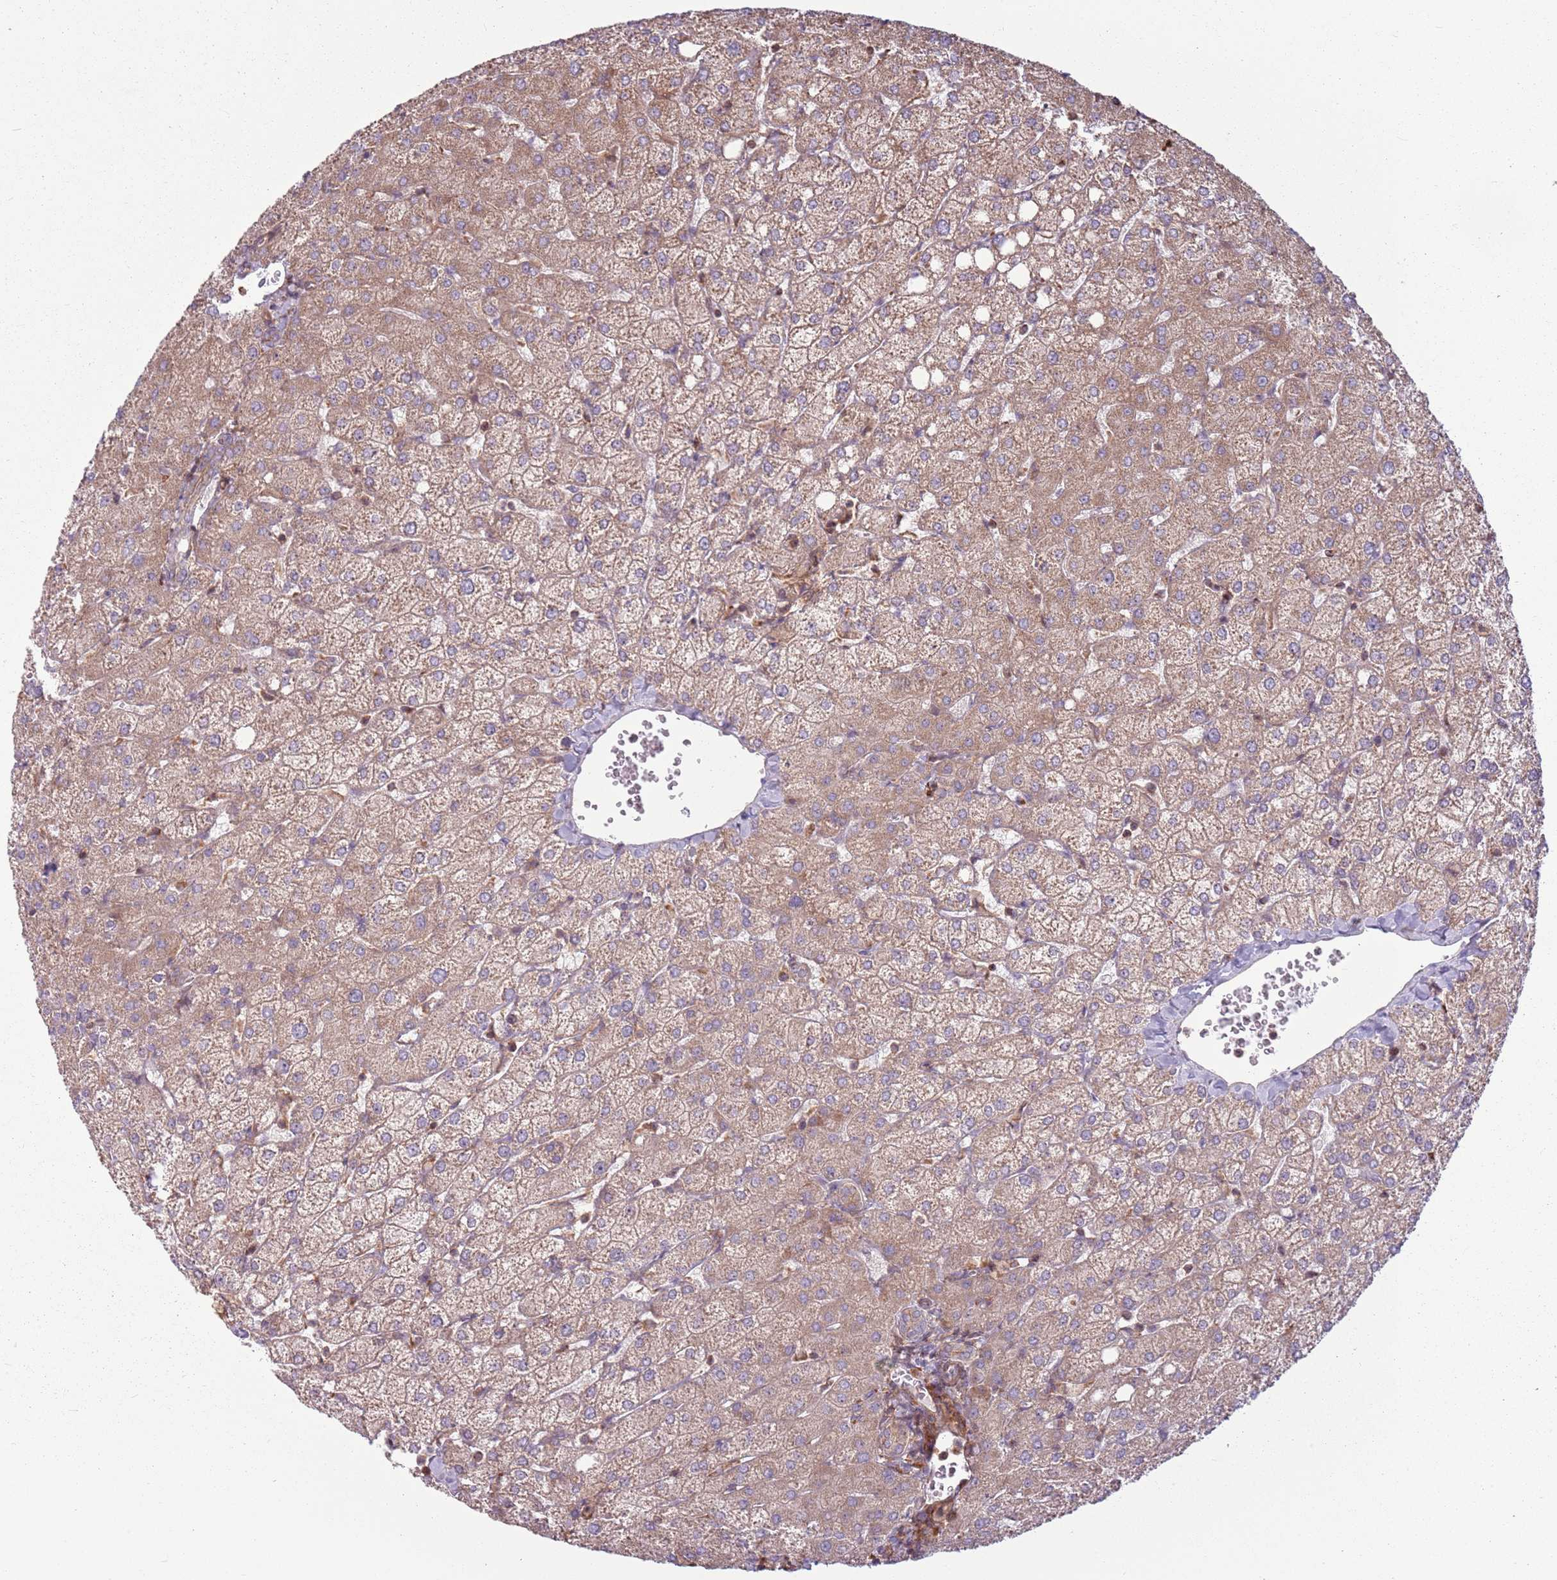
{"staining": {"intensity": "weak", "quantity": "25%-75%", "location": "cytoplasmic/membranous"}, "tissue": "liver", "cell_type": "Cholangiocytes", "image_type": "normal", "snomed": [{"axis": "morphology", "description": "Normal tissue, NOS"}, {"axis": "topography", "description": "Liver"}], "caption": "DAB (3,3'-diaminobenzidine) immunohistochemical staining of normal human liver demonstrates weak cytoplasmic/membranous protein expression in approximately 25%-75% of cholangiocytes. Immunohistochemistry (ihc) stains the protein in brown and the nuclei are stained blue.", "gene": "RPL21", "patient": {"sex": "female", "age": 54}}